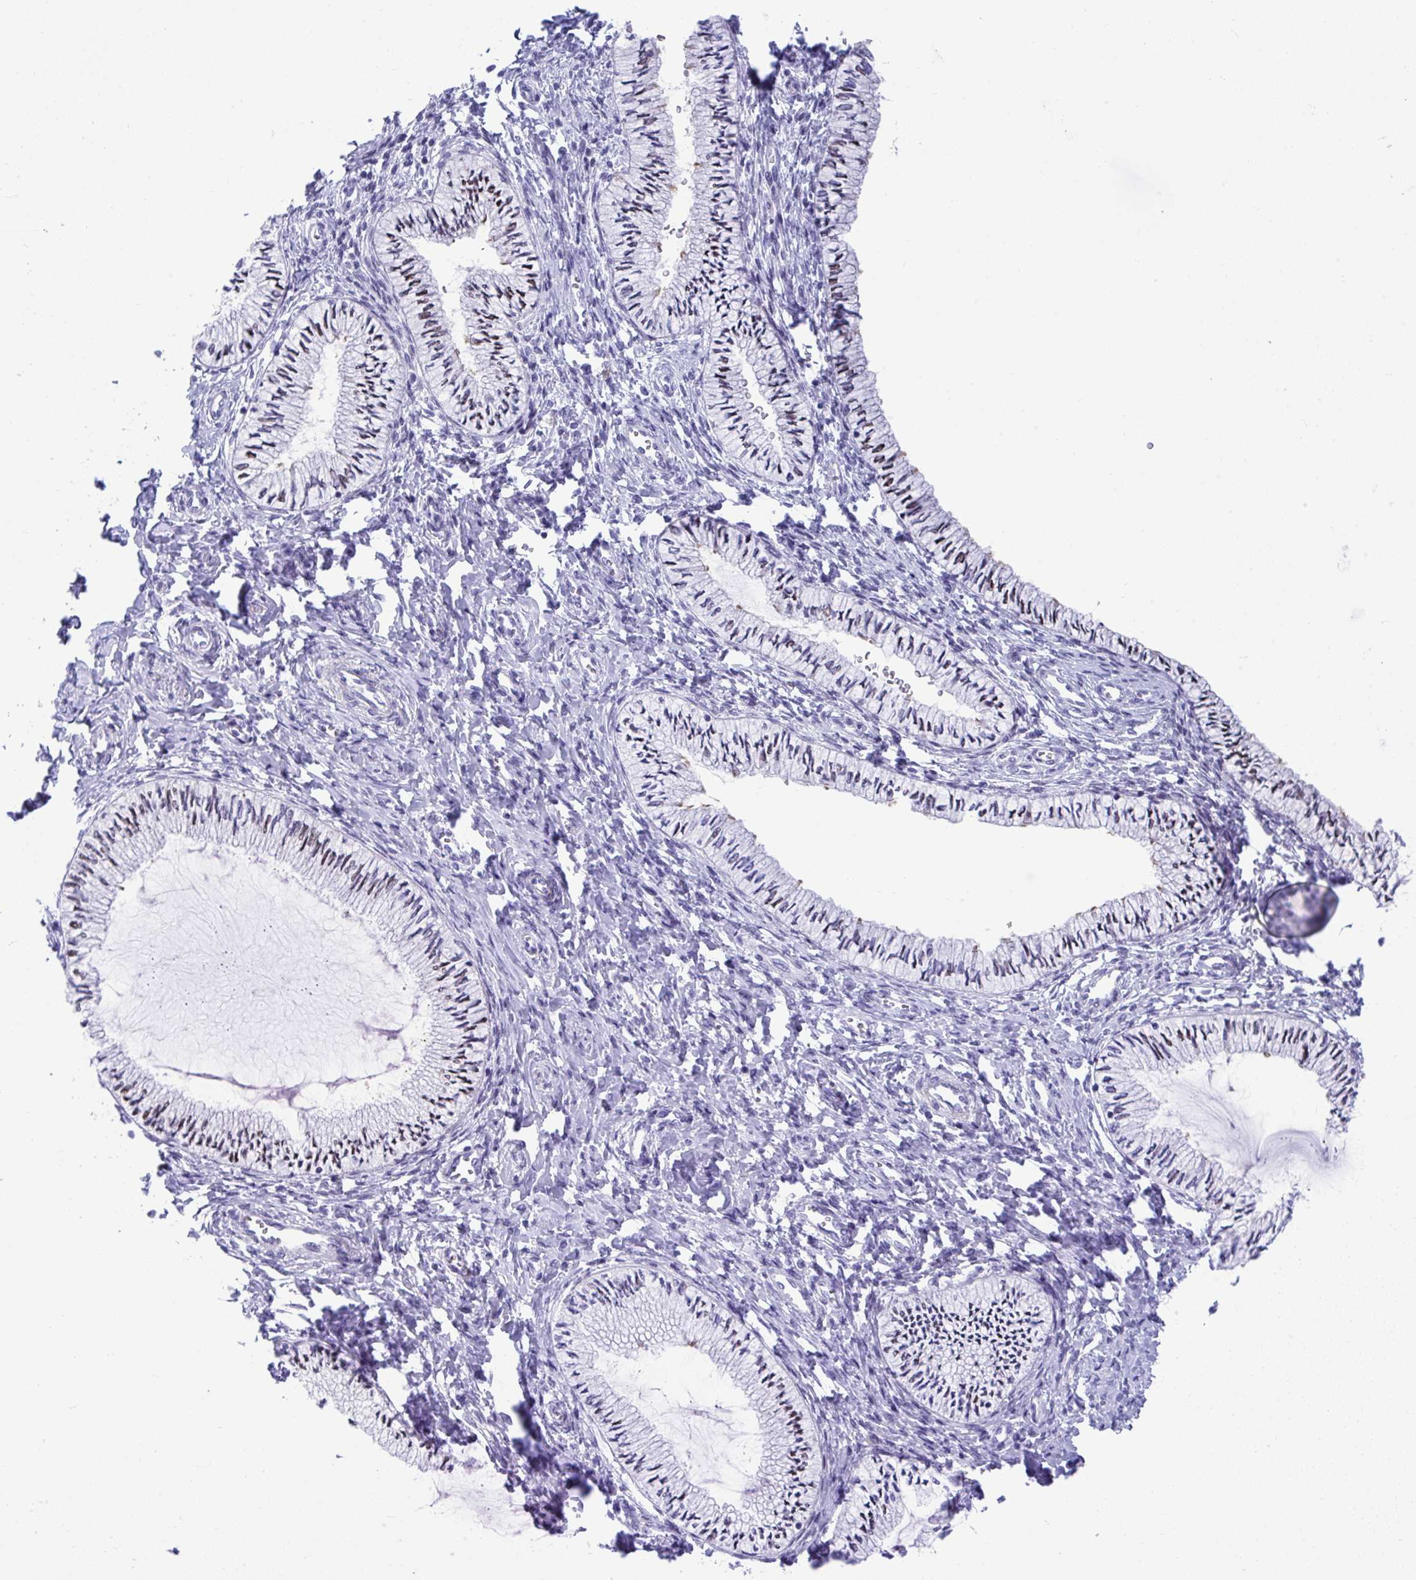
{"staining": {"intensity": "negative", "quantity": "none", "location": "none"}, "tissue": "cervix", "cell_type": "Glandular cells", "image_type": "normal", "snomed": [{"axis": "morphology", "description": "Normal tissue, NOS"}, {"axis": "topography", "description": "Cervix"}], "caption": "Protein analysis of benign cervix demonstrates no significant expression in glandular cells. The staining is performed using DAB (3,3'-diaminobenzidine) brown chromogen with nuclei counter-stained in using hematoxylin.", "gene": "ISL1", "patient": {"sex": "female", "age": 24}}